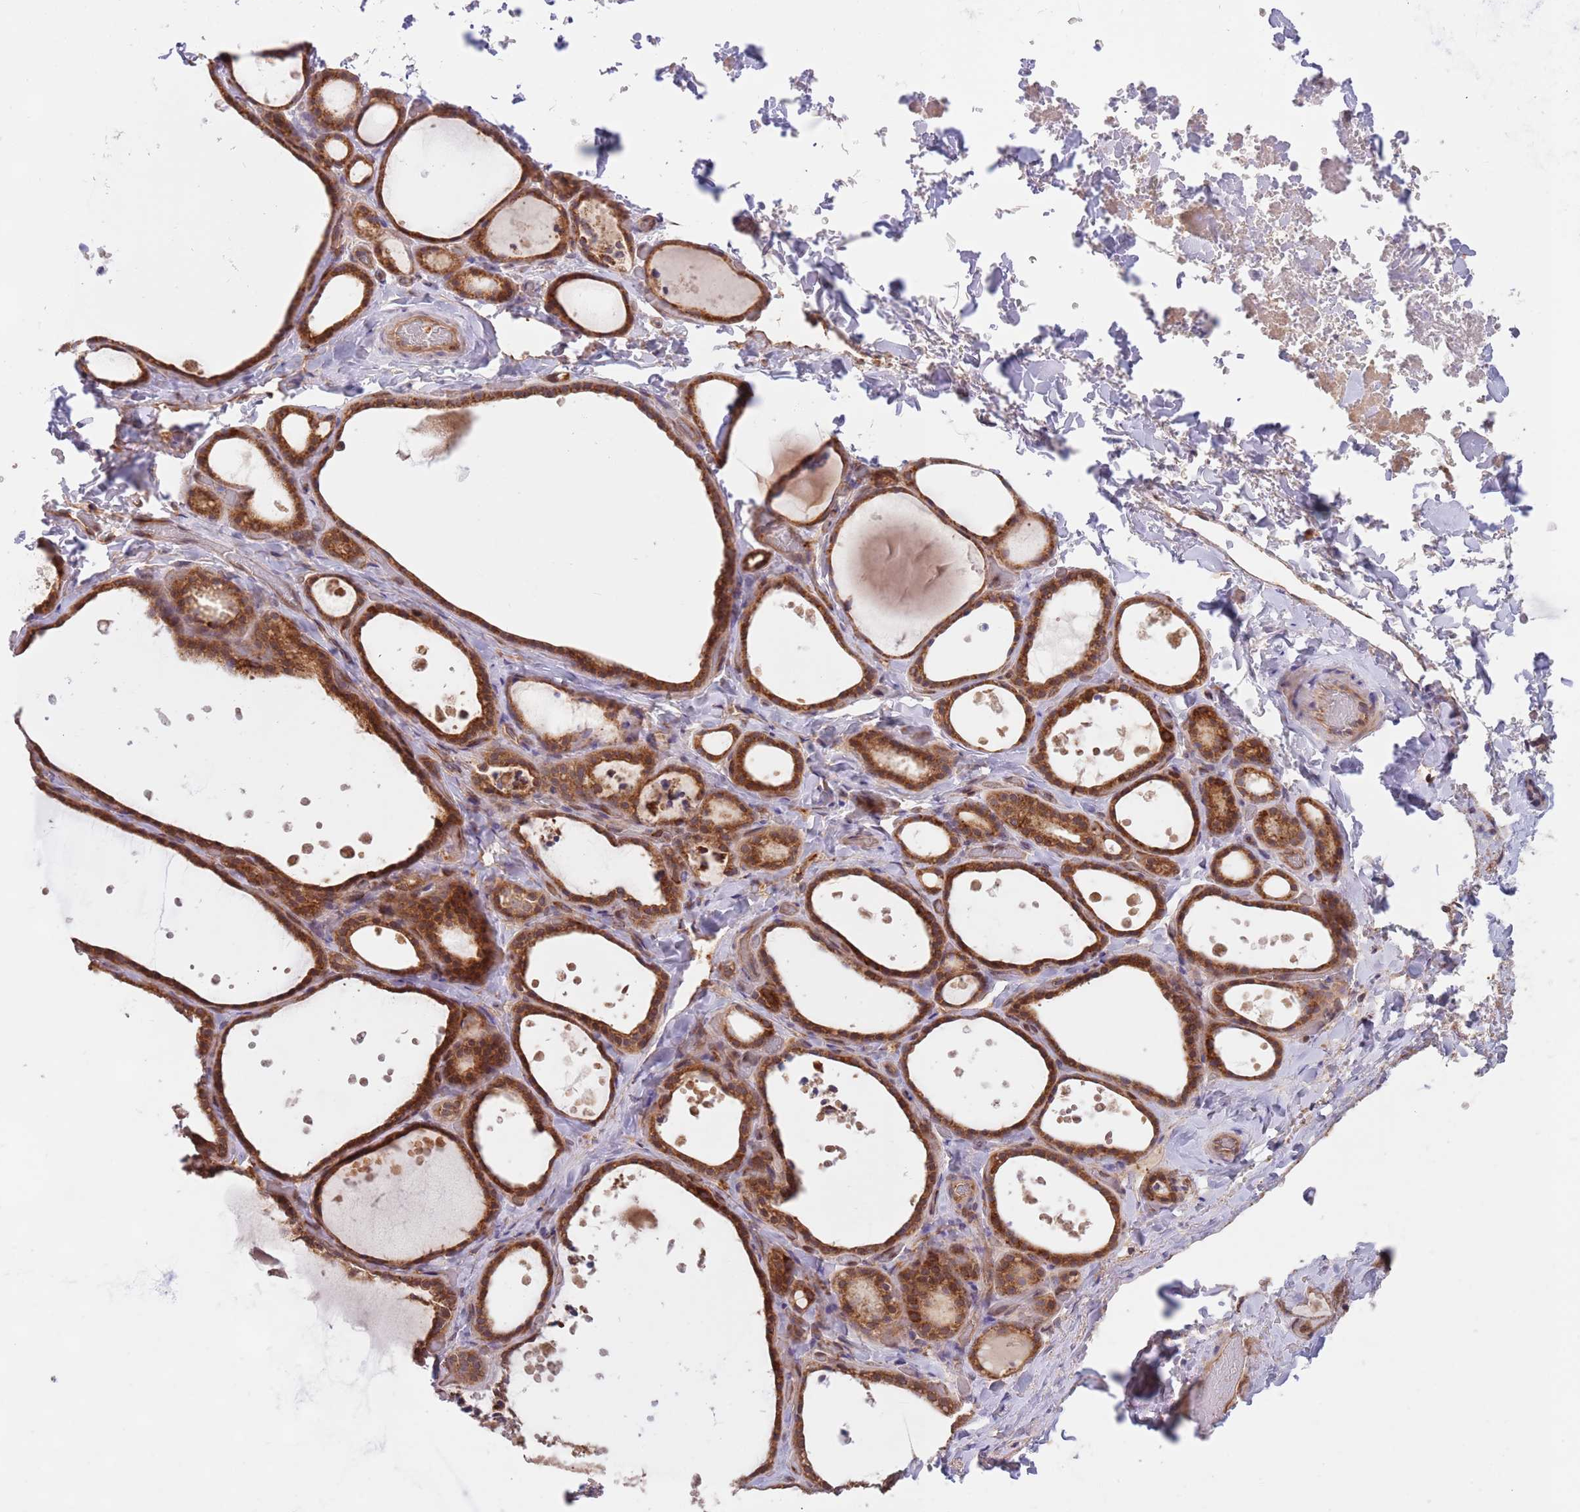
{"staining": {"intensity": "strong", "quantity": ">75%", "location": "cytoplasmic/membranous"}, "tissue": "thyroid gland", "cell_type": "Glandular cells", "image_type": "normal", "snomed": [{"axis": "morphology", "description": "Normal tissue, NOS"}, {"axis": "topography", "description": "Thyroid gland"}], "caption": "High-magnification brightfield microscopy of normal thyroid gland stained with DAB (3,3'-diaminobenzidine) (brown) and counterstained with hematoxylin (blue). glandular cells exhibit strong cytoplasmic/membranous staining is appreciated in approximately>75% of cells.", "gene": "GUK1", "patient": {"sex": "female", "age": 44}}